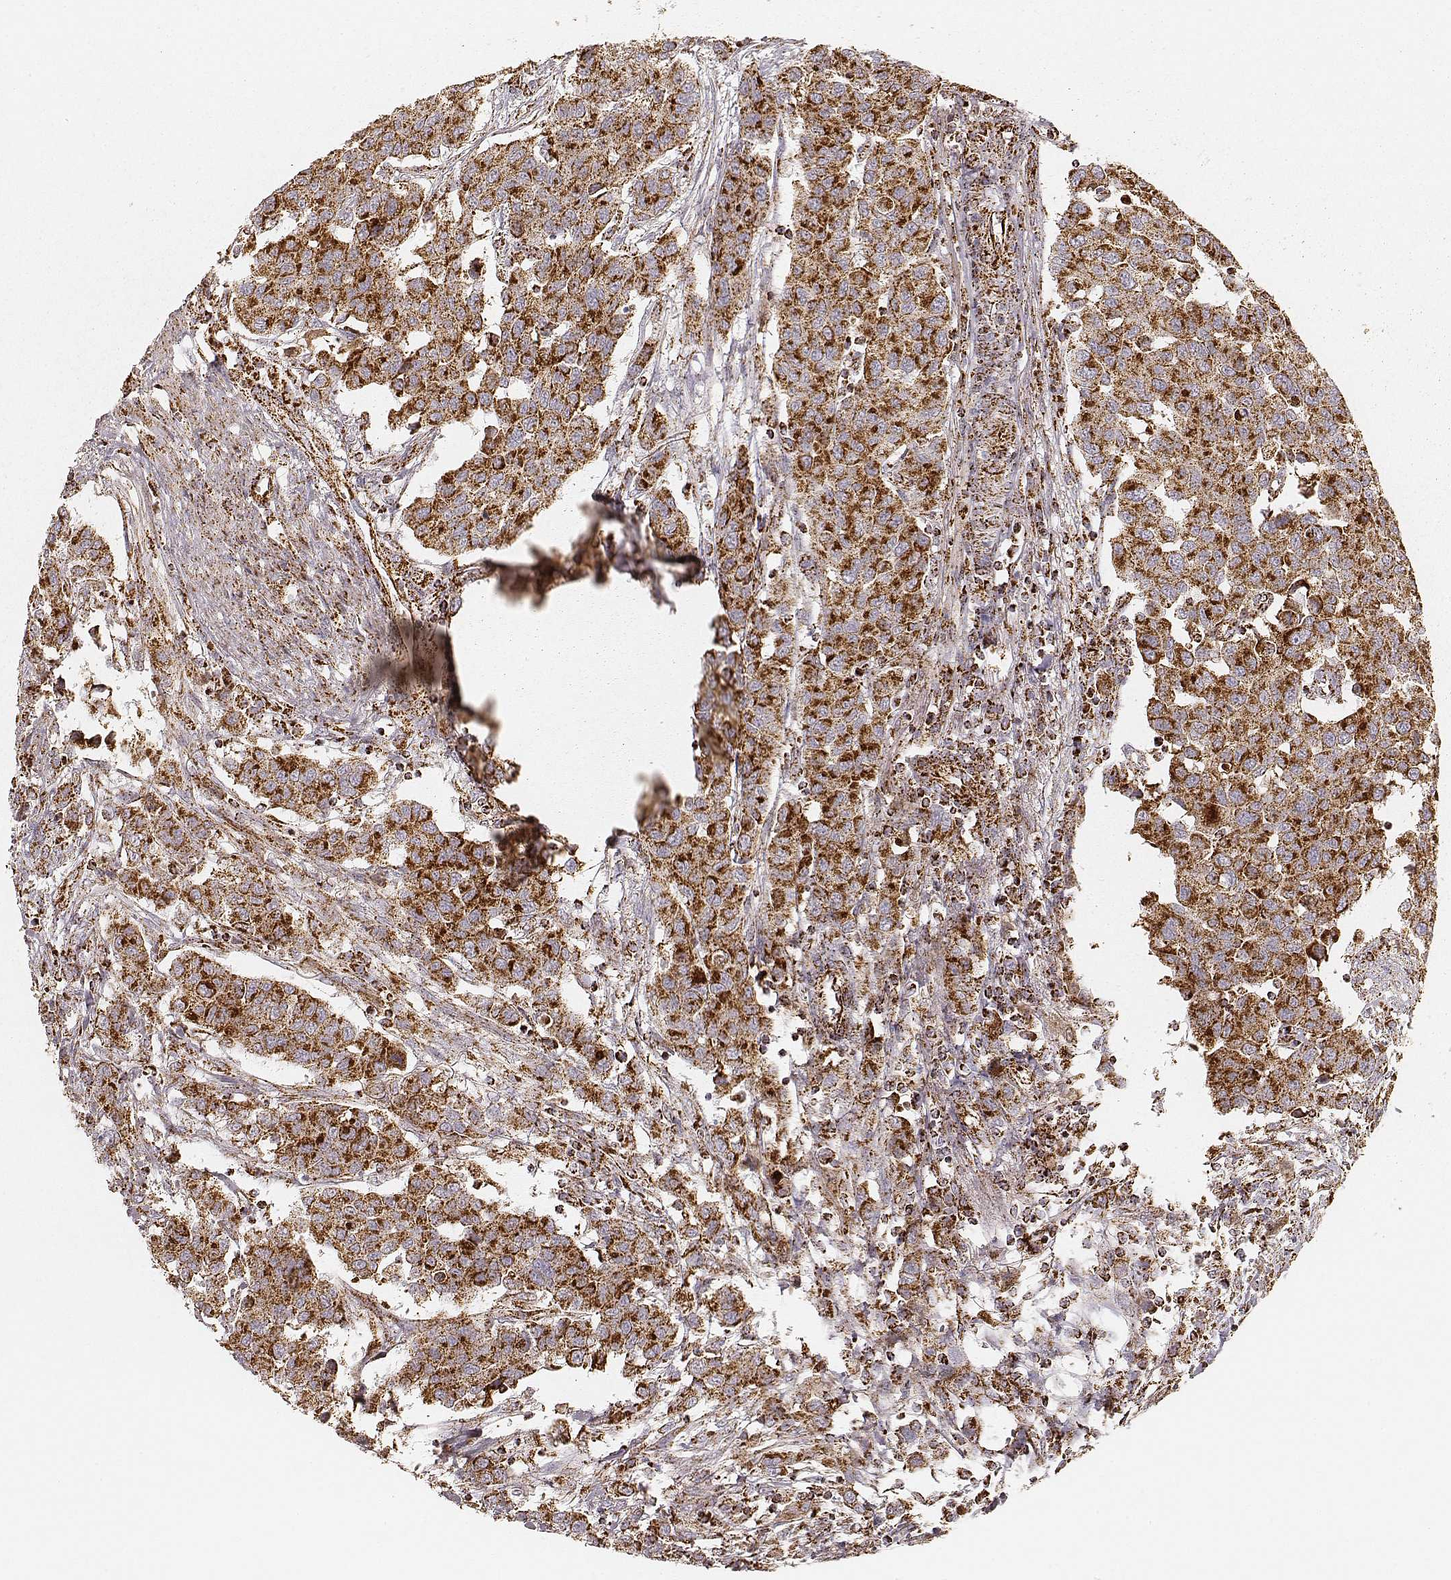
{"staining": {"intensity": "strong", "quantity": ">75%", "location": "cytoplasmic/membranous"}, "tissue": "urothelial cancer", "cell_type": "Tumor cells", "image_type": "cancer", "snomed": [{"axis": "morphology", "description": "Urothelial carcinoma, High grade"}, {"axis": "topography", "description": "Urinary bladder"}], "caption": "A high amount of strong cytoplasmic/membranous positivity is present in approximately >75% of tumor cells in urothelial cancer tissue.", "gene": "CS", "patient": {"sex": "female", "age": 58}}